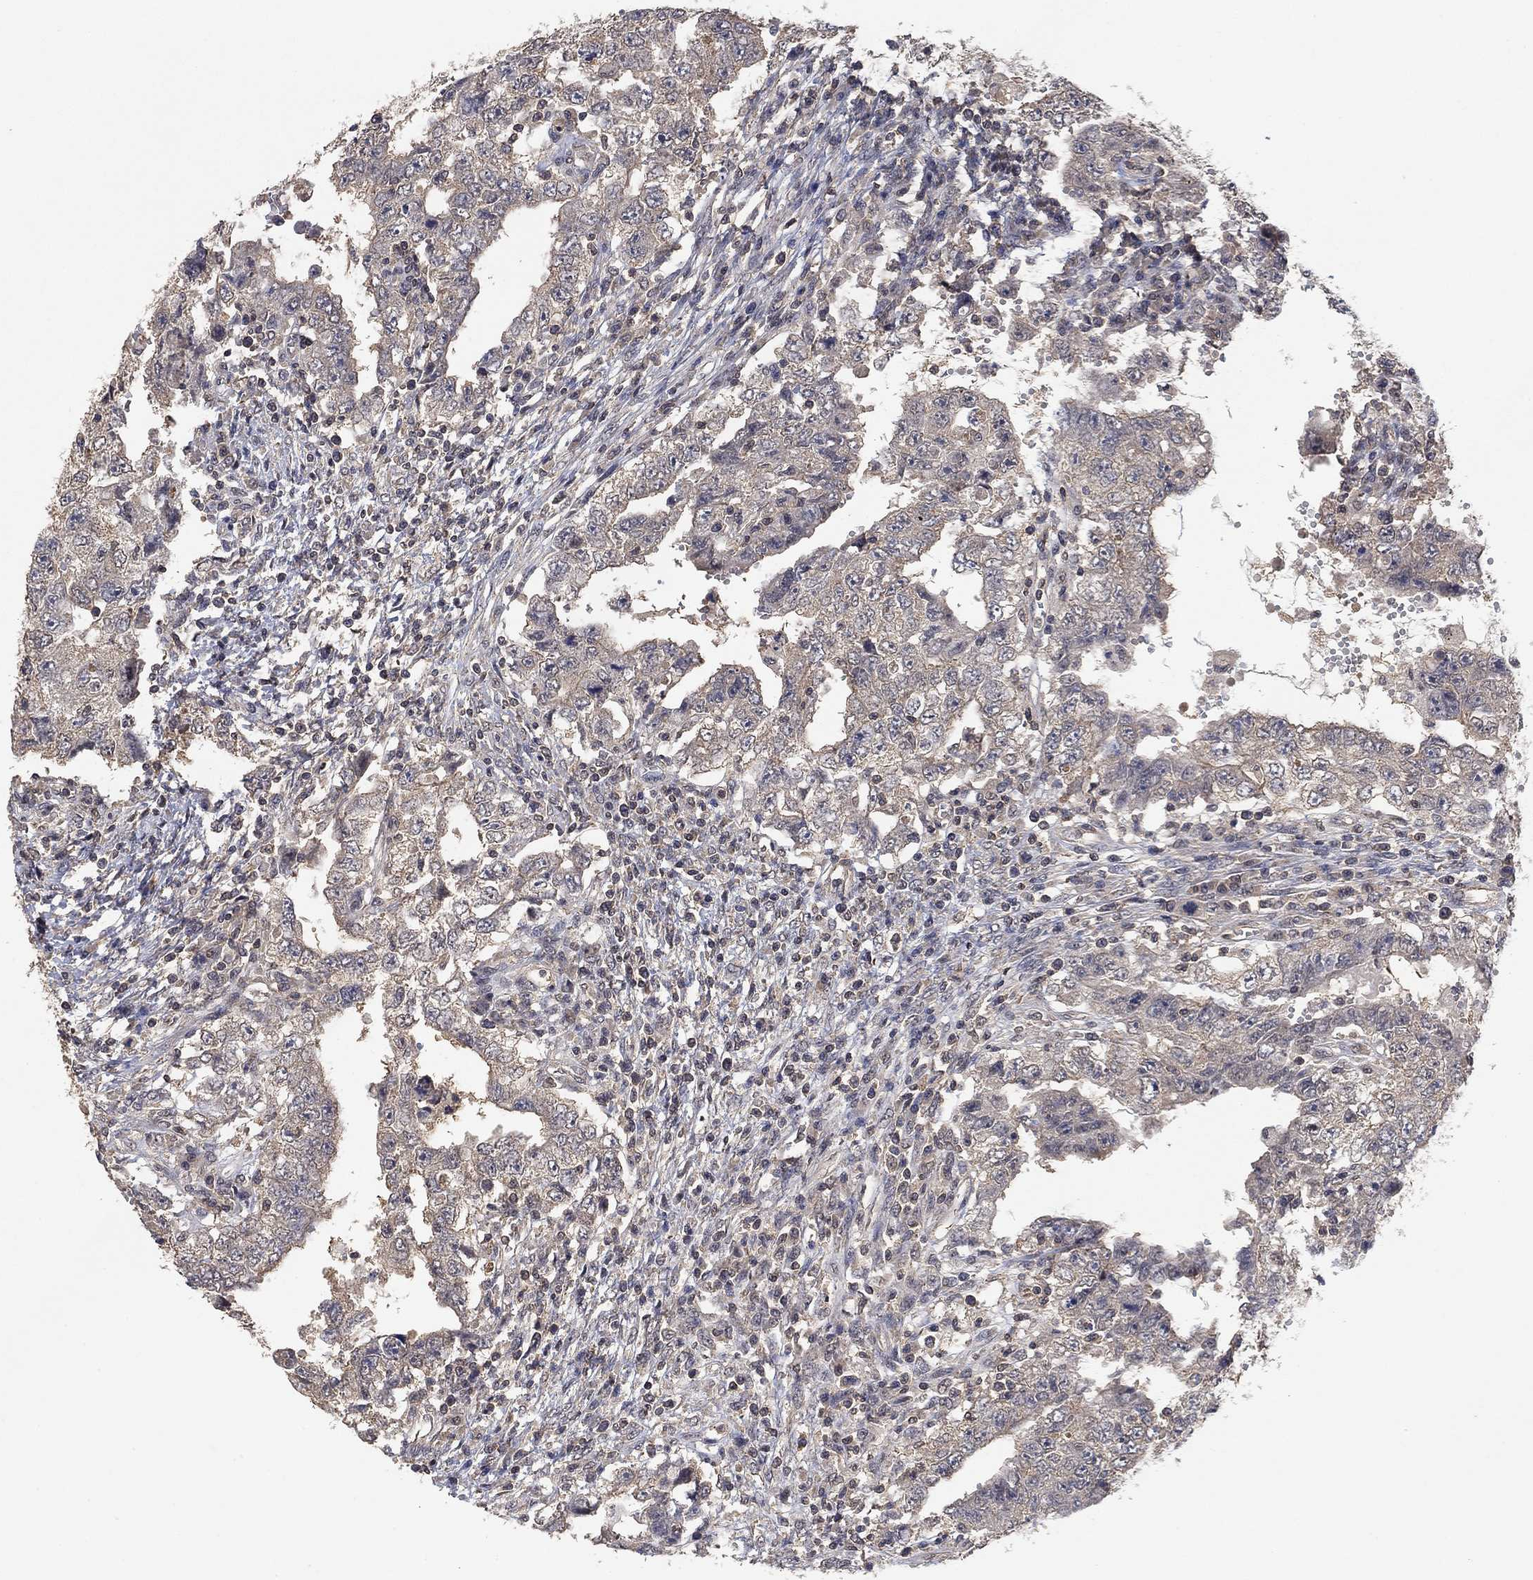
{"staining": {"intensity": "negative", "quantity": "none", "location": "none"}, "tissue": "testis cancer", "cell_type": "Tumor cells", "image_type": "cancer", "snomed": [{"axis": "morphology", "description": "Carcinoma, Embryonal, NOS"}, {"axis": "topography", "description": "Testis"}], "caption": "This photomicrograph is of testis cancer stained with immunohistochemistry (IHC) to label a protein in brown with the nuclei are counter-stained blue. There is no expression in tumor cells.", "gene": "CCDC43", "patient": {"sex": "male", "age": 26}}